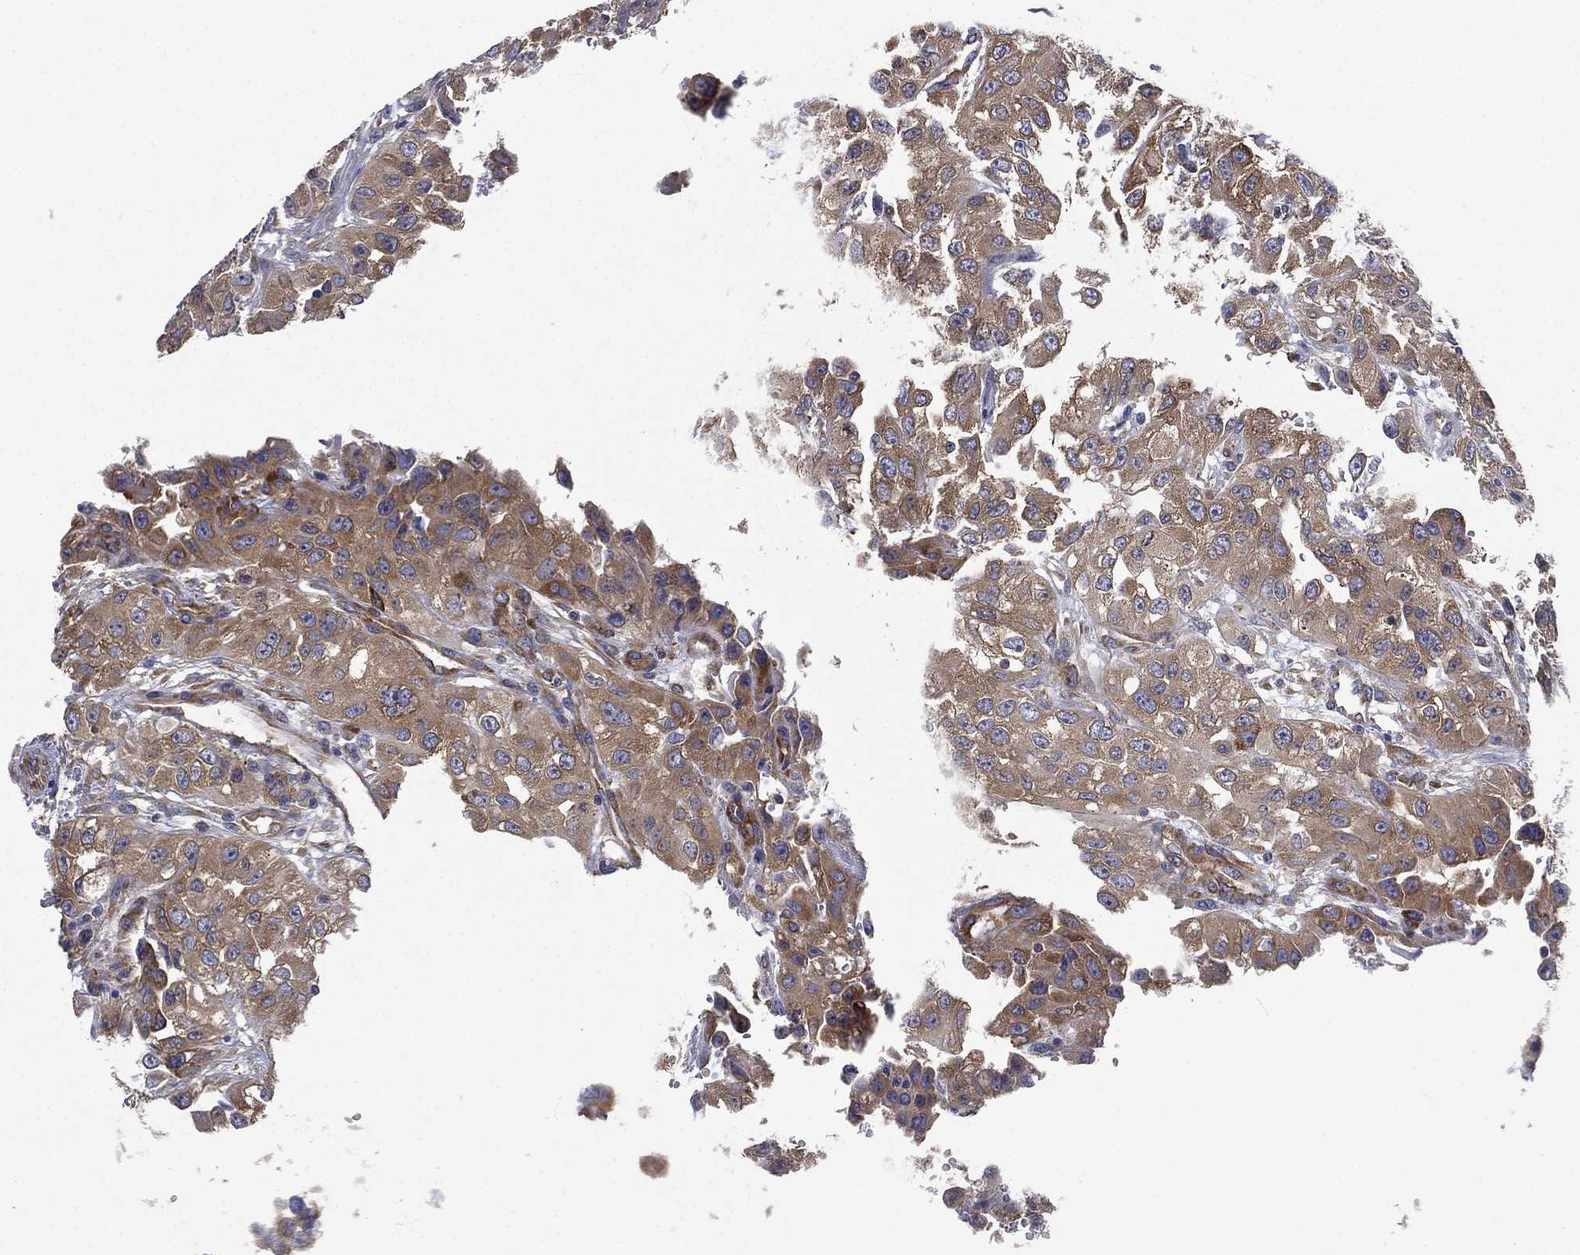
{"staining": {"intensity": "moderate", "quantity": ">75%", "location": "cytoplasmic/membranous"}, "tissue": "renal cancer", "cell_type": "Tumor cells", "image_type": "cancer", "snomed": [{"axis": "morphology", "description": "Adenocarcinoma, NOS"}, {"axis": "topography", "description": "Kidney"}], "caption": "The immunohistochemical stain highlights moderate cytoplasmic/membranous expression in tumor cells of renal cancer tissue.", "gene": "FARSA", "patient": {"sex": "male", "age": 64}}